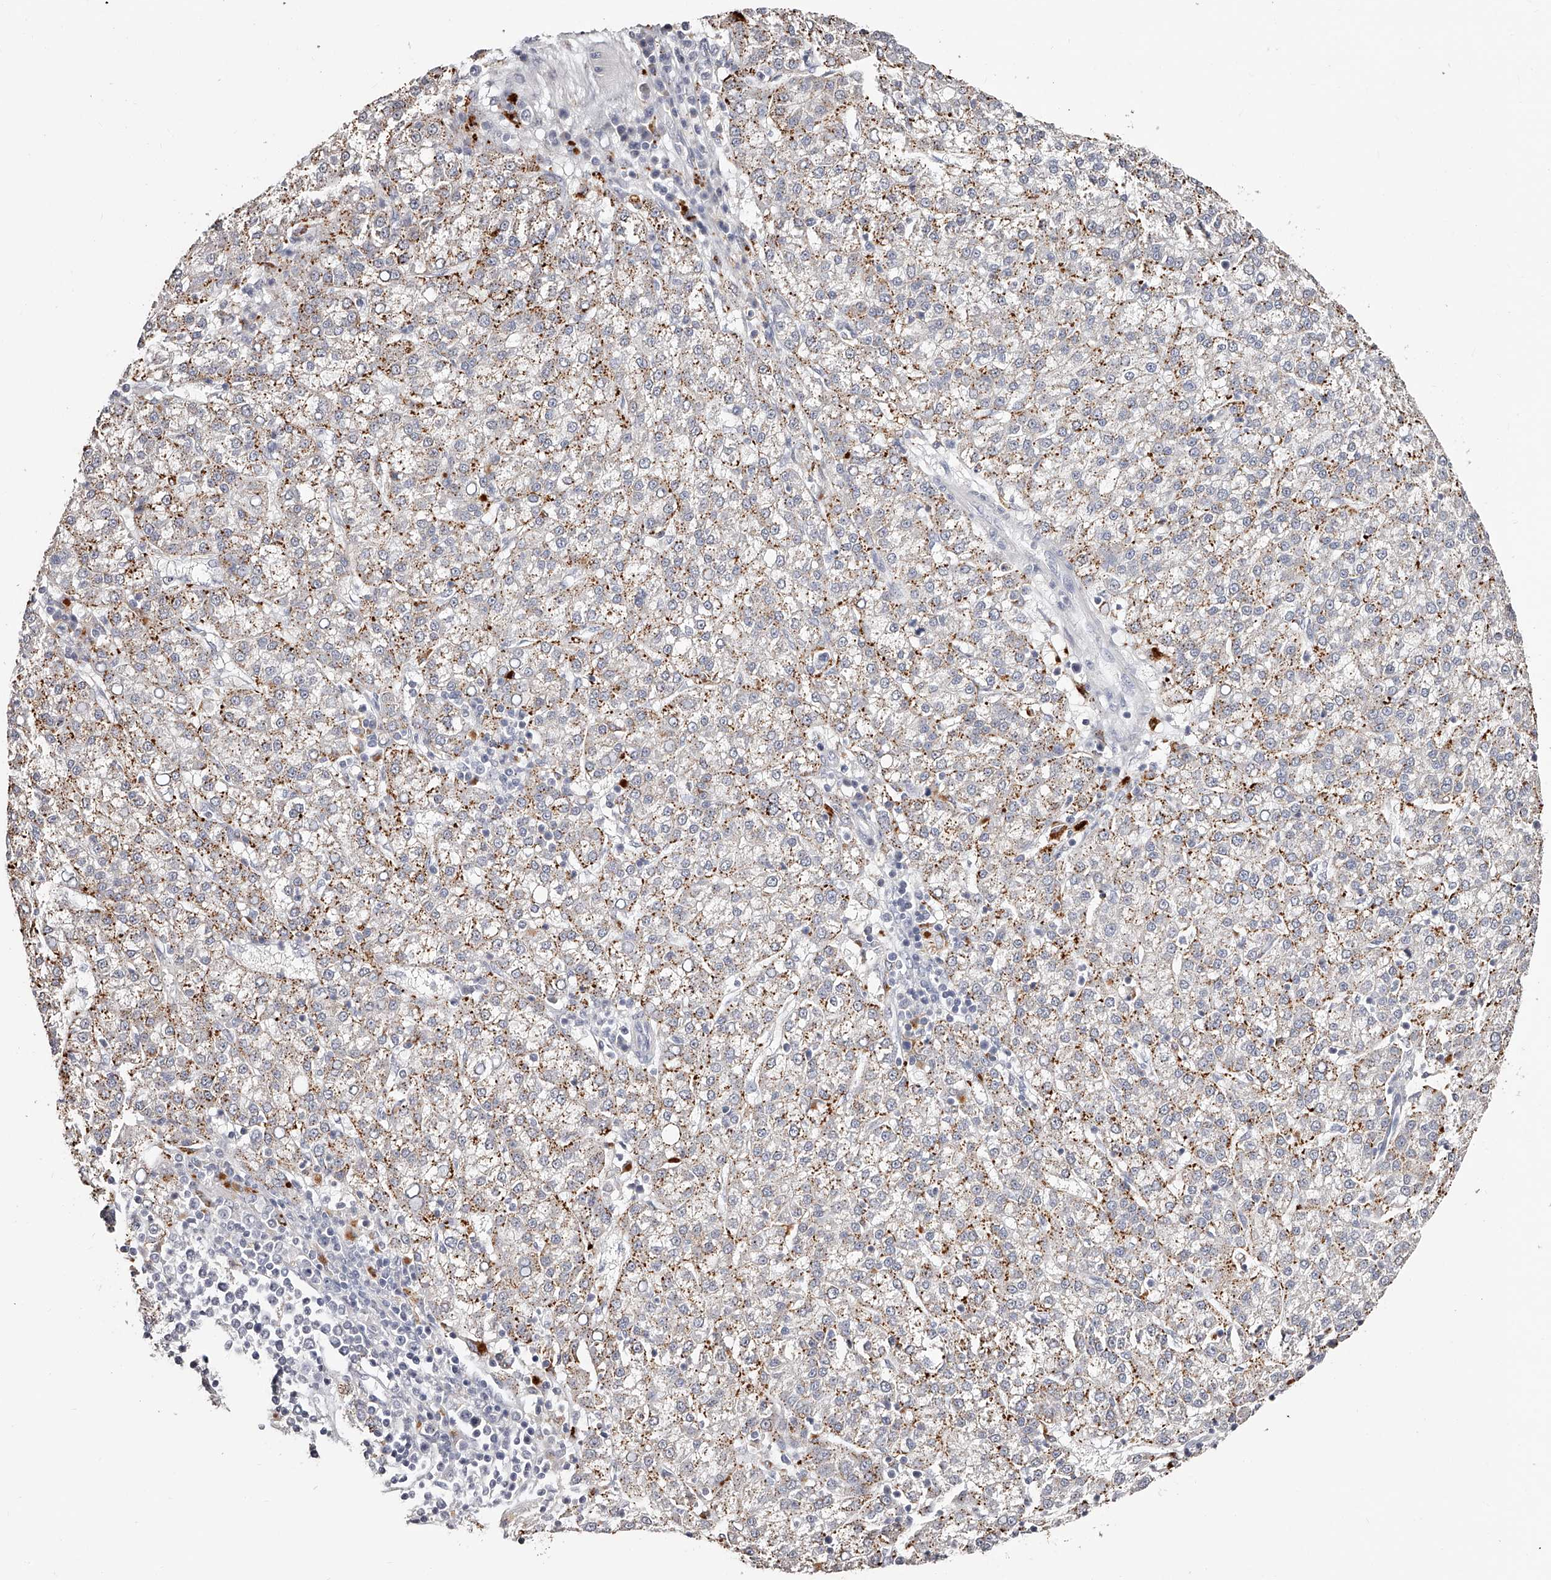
{"staining": {"intensity": "moderate", "quantity": ">75%", "location": "cytoplasmic/membranous"}, "tissue": "liver cancer", "cell_type": "Tumor cells", "image_type": "cancer", "snomed": [{"axis": "morphology", "description": "Carcinoma, Hepatocellular, NOS"}, {"axis": "topography", "description": "Liver"}], "caption": "Protein staining displays moderate cytoplasmic/membranous positivity in about >75% of tumor cells in hepatocellular carcinoma (liver).", "gene": "SLC35D3", "patient": {"sex": "female", "age": 58}}